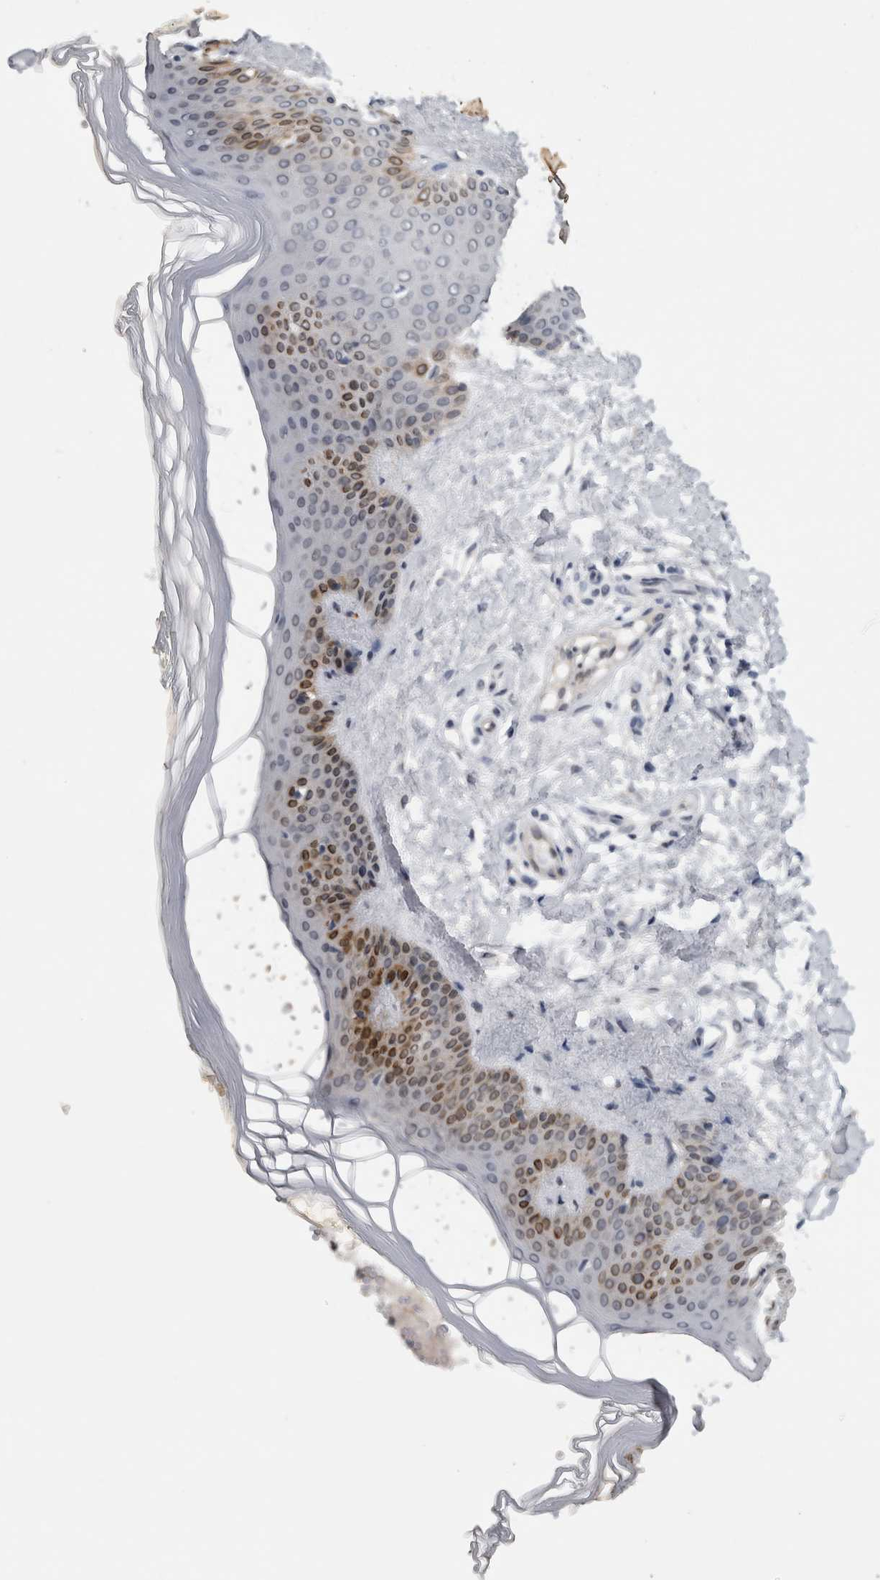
{"staining": {"intensity": "negative", "quantity": "none", "location": "none"}, "tissue": "skin", "cell_type": "Fibroblasts", "image_type": "normal", "snomed": [{"axis": "morphology", "description": "Normal tissue, NOS"}, {"axis": "morphology", "description": "Malignant melanoma, Metastatic site"}, {"axis": "topography", "description": "Skin"}], "caption": "Fibroblasts show no significant expression in normal skin. Brightfield microscopy of IHC stained with DAB (3,3'-diaminobenzidine) (brown) and hematoxylin (blue), captured at high magnification.", "gene": "PRXL2A", "patient": {"sex": "male", "age": 41}}